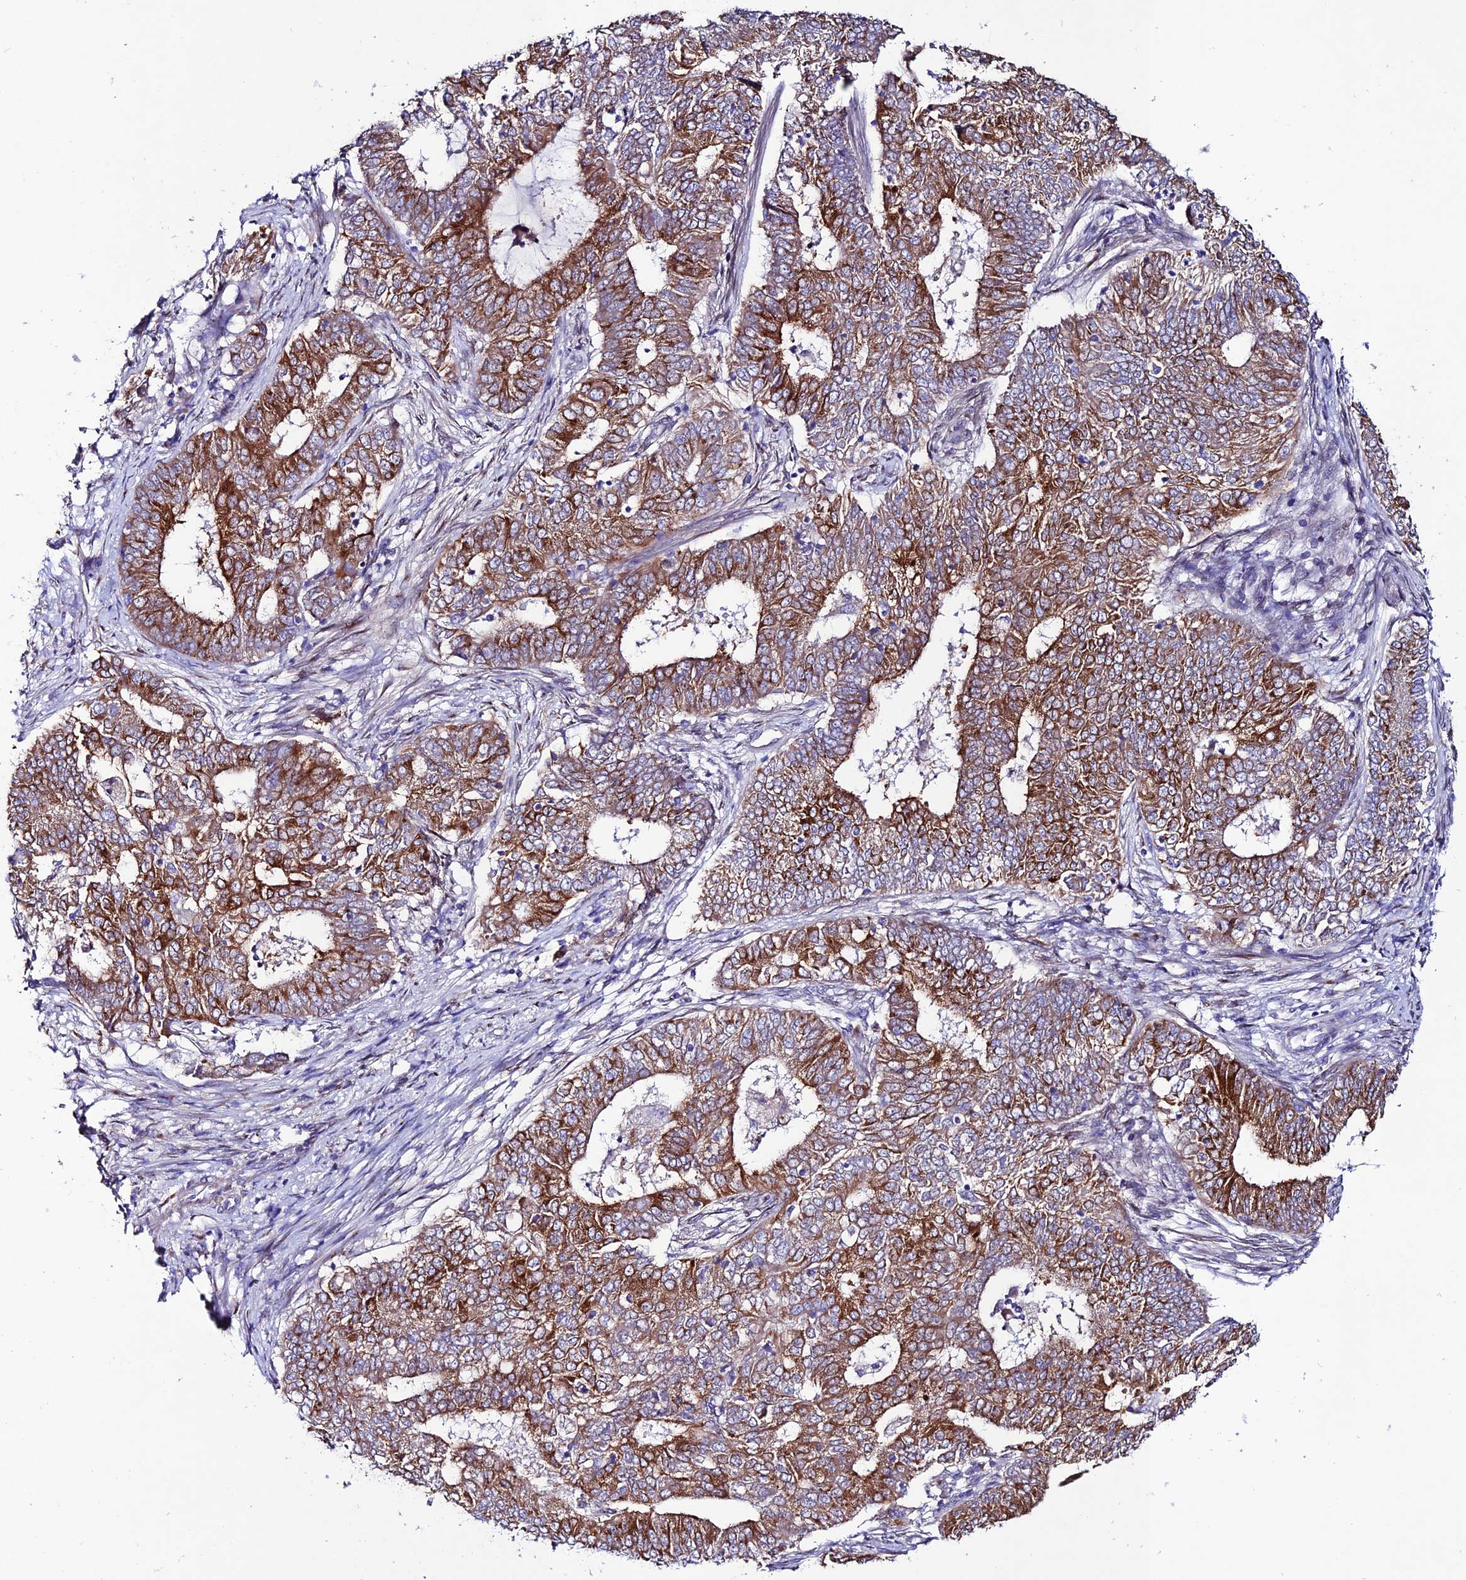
{"staining": {"intensity": "strong", "quantity": ">75%", "location": "cytoplasmic/membranous"}, "tissue": "endometrial cancer", "cell_type": "Tumor cells", "image_type": "cancer", "snomed": [{"axis": "morphology", "description": "Adenocarcinoma, NOS"}, {"axis": "topography", "description": "Endometrium"}], "caption": "Immunohistochemical staining of endometrial cancer (adenocarcinoma) exhibits high levels of strong cytoplasmic/membranous staining in approximately >75% of tumor cells.", "gene": "OR51Q1", "patient": {"sex": "female", "age": 62}}